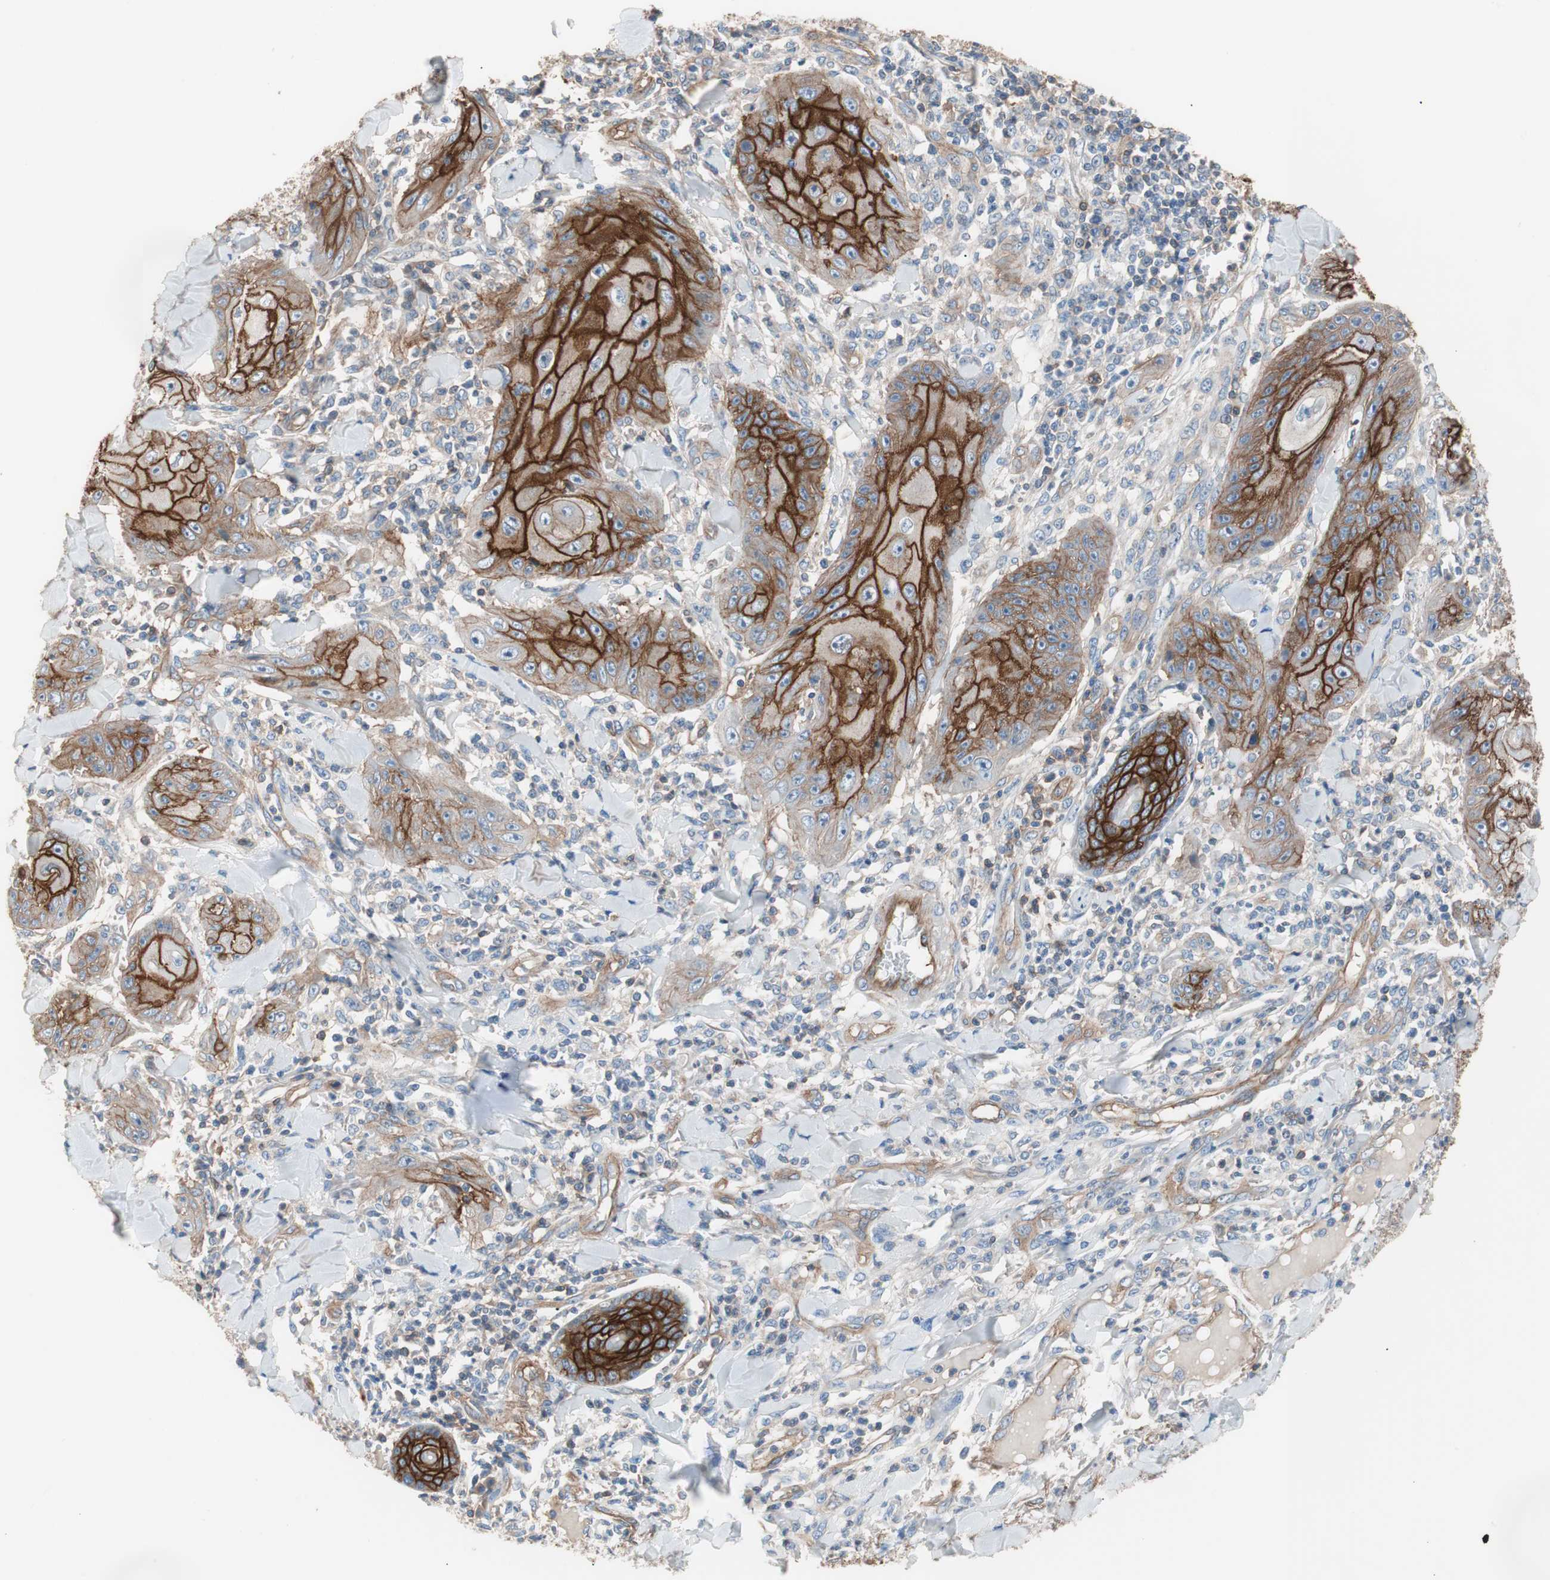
{"staining": {"intensity": "strong", "quantity": "25%-75%", "location": "cytoplasmic/membranous"}, "tissue": "skin cancer", "cell_type": "Tumor cells", "image_type": "cancer", "snomed": [{"axis": "morphology", "description": "Squamous cell carcinoma, NOS"}, {"axis": "topography", "description": "Skin"}], "caption": "Skin cancer tissue exhibits strong cytoplasmic/membranous positivity in approximately 25%-75% of tumor cells, visualized by immunohistochemistry. (Stains: DAB (3,3'-diaminobenzidine) in brown, nuclei in blue, Microscopy: brightfield microscopy at high magnification).", "gene": "GPR160", "patient": {"sex": "female", "age": 78}}